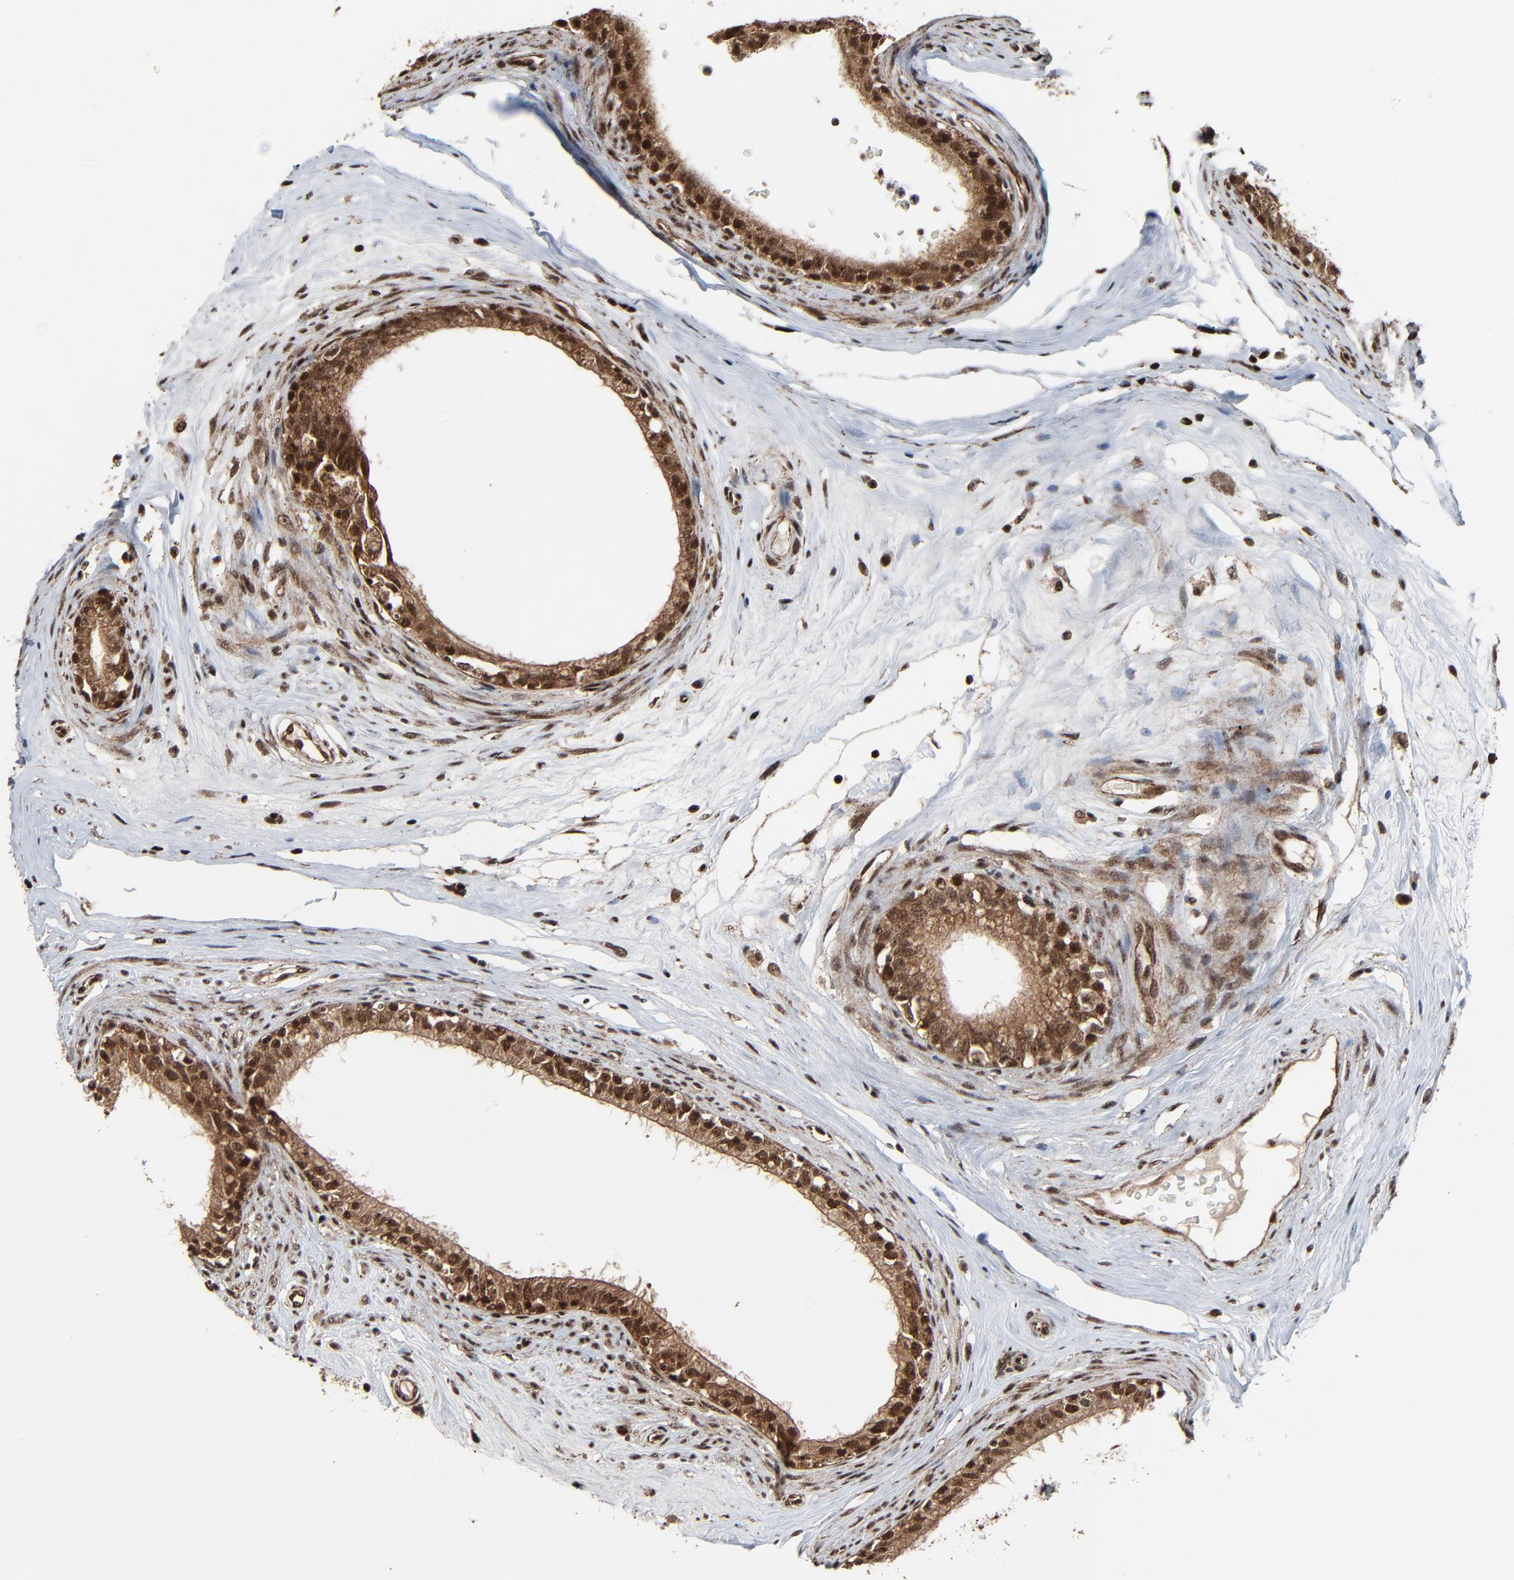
{"staining": {"intensity": "moderate", "quantity": ">75%", "location": "cytoplasmic/membranous,nuclear"}, "tissue": "epididymis", "cell_type": "Glandular cells", "image_type": "normal", "snomed": [{"axis": "morphology", "description": "Normal tissue, NOS"}, {"axis": "morphology", "description": "Inflammation, NOS"}, {"axis": "topography", "description": "Epididymis"}], "caption": "Brown immunohistochemical staining in unremarkable epididymis exhibits moderate cytoplasmic/membranous,nuclear positivity in approximately >75% of glandular cells.", "gene": "RHOJ", "patient": {"sex": "male", "age": 84}}